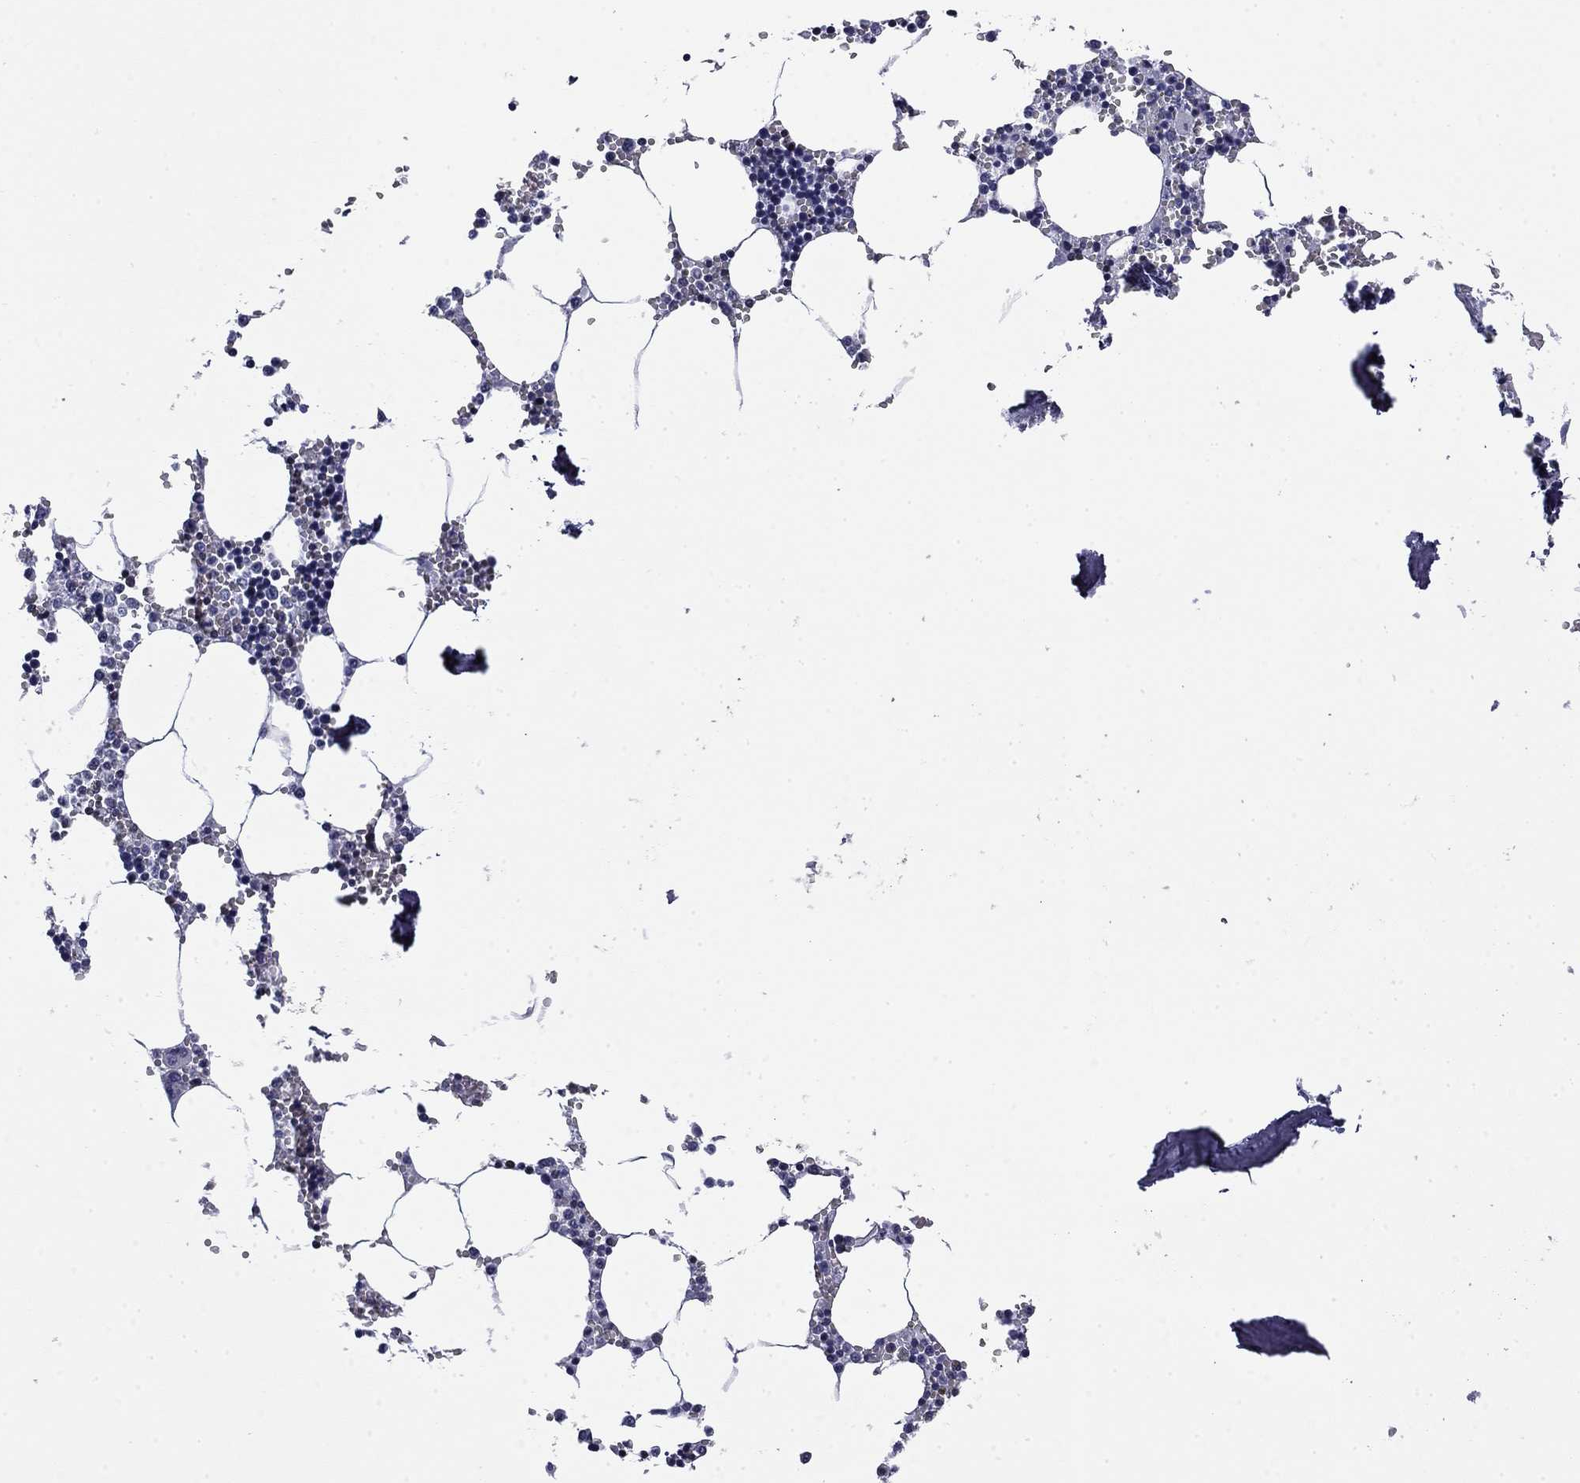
{"staining": {"intensity": "strong", "quantity": "<25%", "location": "nuclear"}, "tissue": "bone marrow", "cell_type": "Hematopoietic cells", "image_type": "normal", "snomed": [{"axis": "morphology", "description": "Normal tissue, NOS"}, {"axis": "topography", "description": "Bone marrow"}], "caption": "This image exhibits benign bone marrow stained with immunohistochemistry (IHC) to label a protein in brown. The nuclear of hematopoietic cells show strong positivity for the protein. Nuclei are counter-stained blue.", "gene": "IKZF3", "patient": {"sex": "male", "age": 54}}